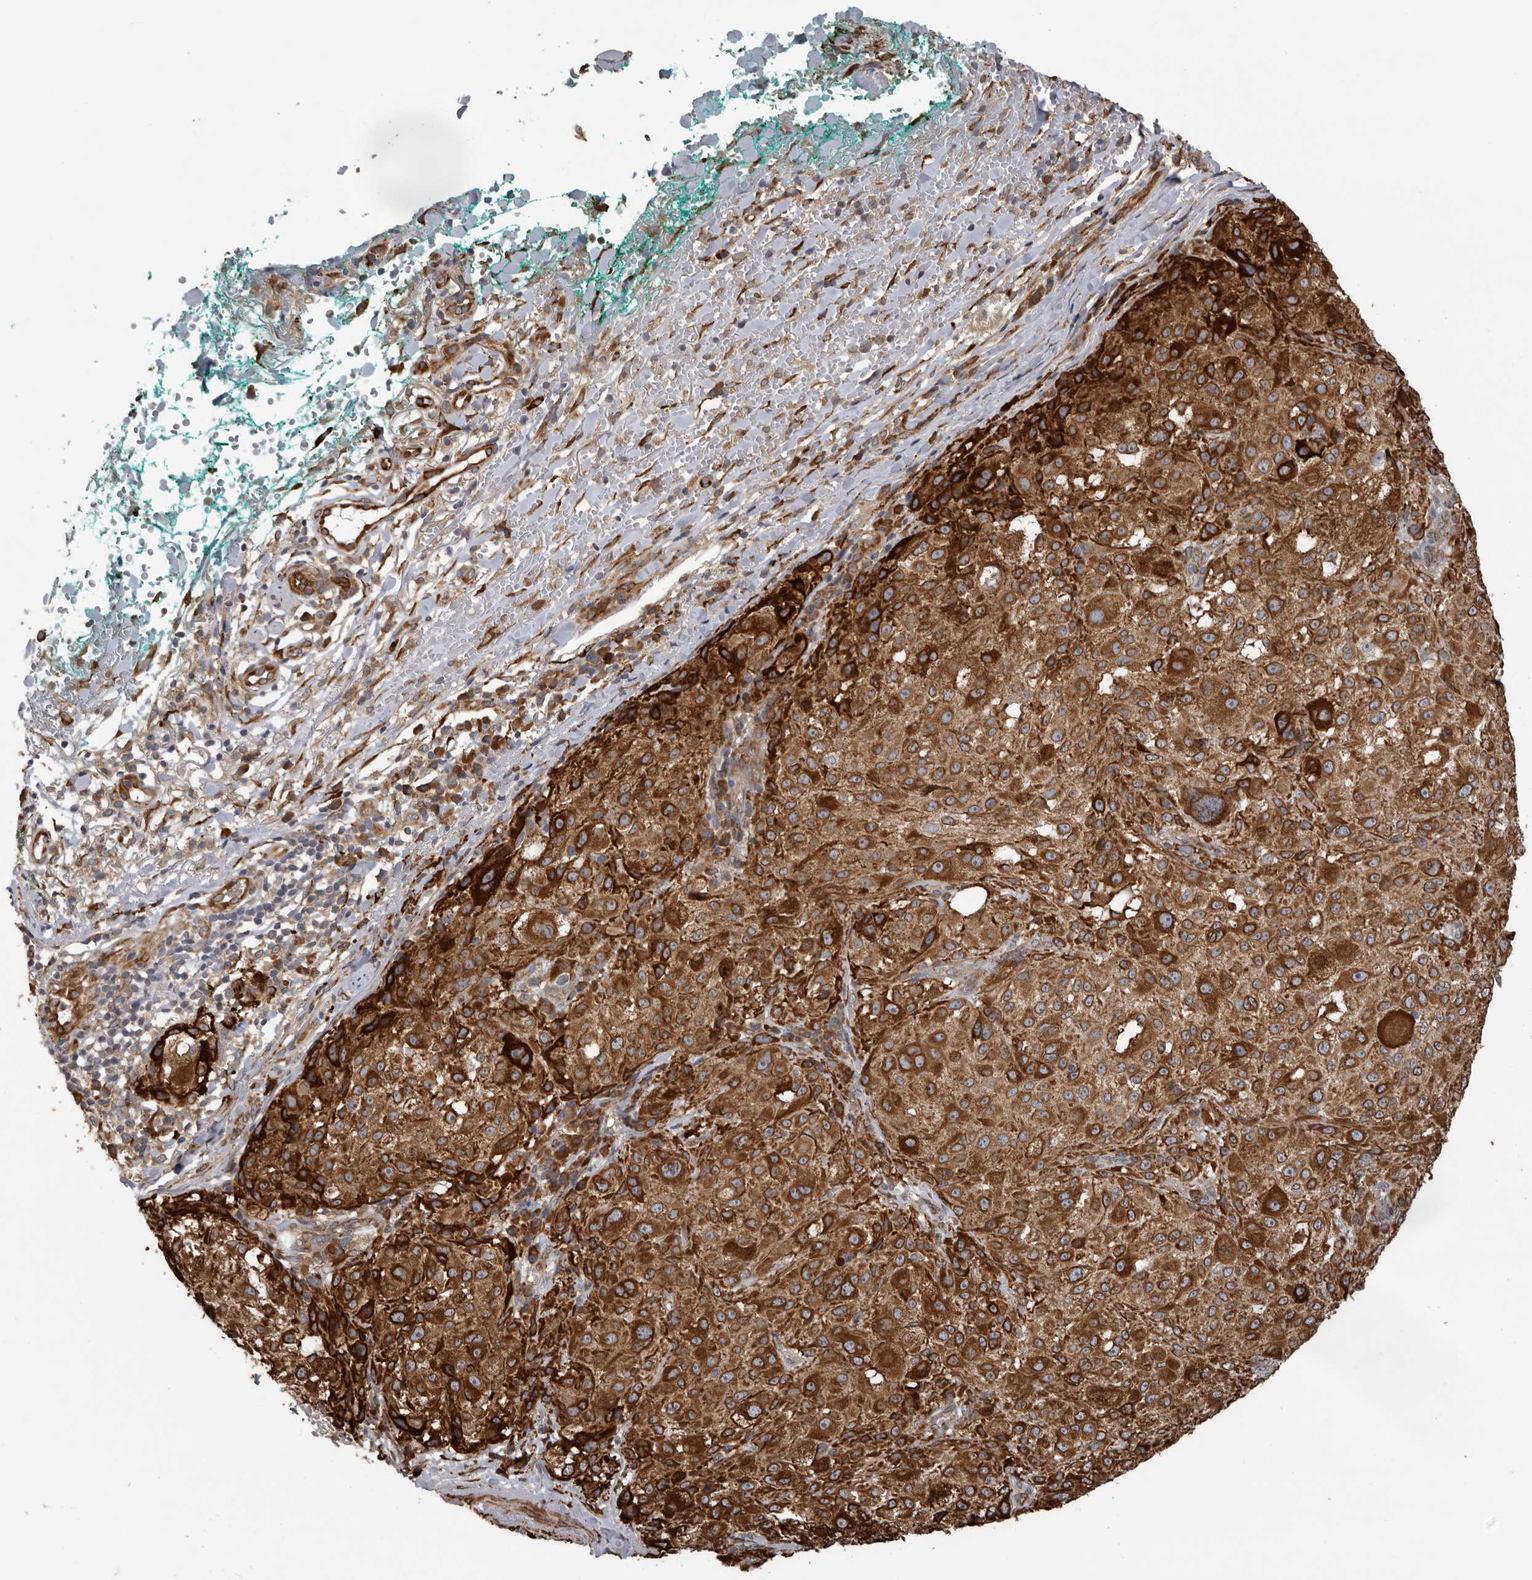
{"staining": {"intensity": "strong", "quantity": ">75%", "location": "cytoplasmic/membranous"}, "tissue": "melanoma", "cell_type": "Tumor cells", "image_type": "cancer", "snomed": [{"axis": "morphology", "description": "Necrosis, NOS"}, {"axis": "morphology", "description": "Malignant melanoma, NOS"}, {"axis": "topography", "description": "Skin"}], "caption": "The photomicrograph exhibits immunohistochemical staining of malignant melanoma. There is strong cytoplasmic/membranous staining is appreciated in about >75% of tumor cells.", "gene": "CEP350", "patient": {"sex": "female", "age": 87}}